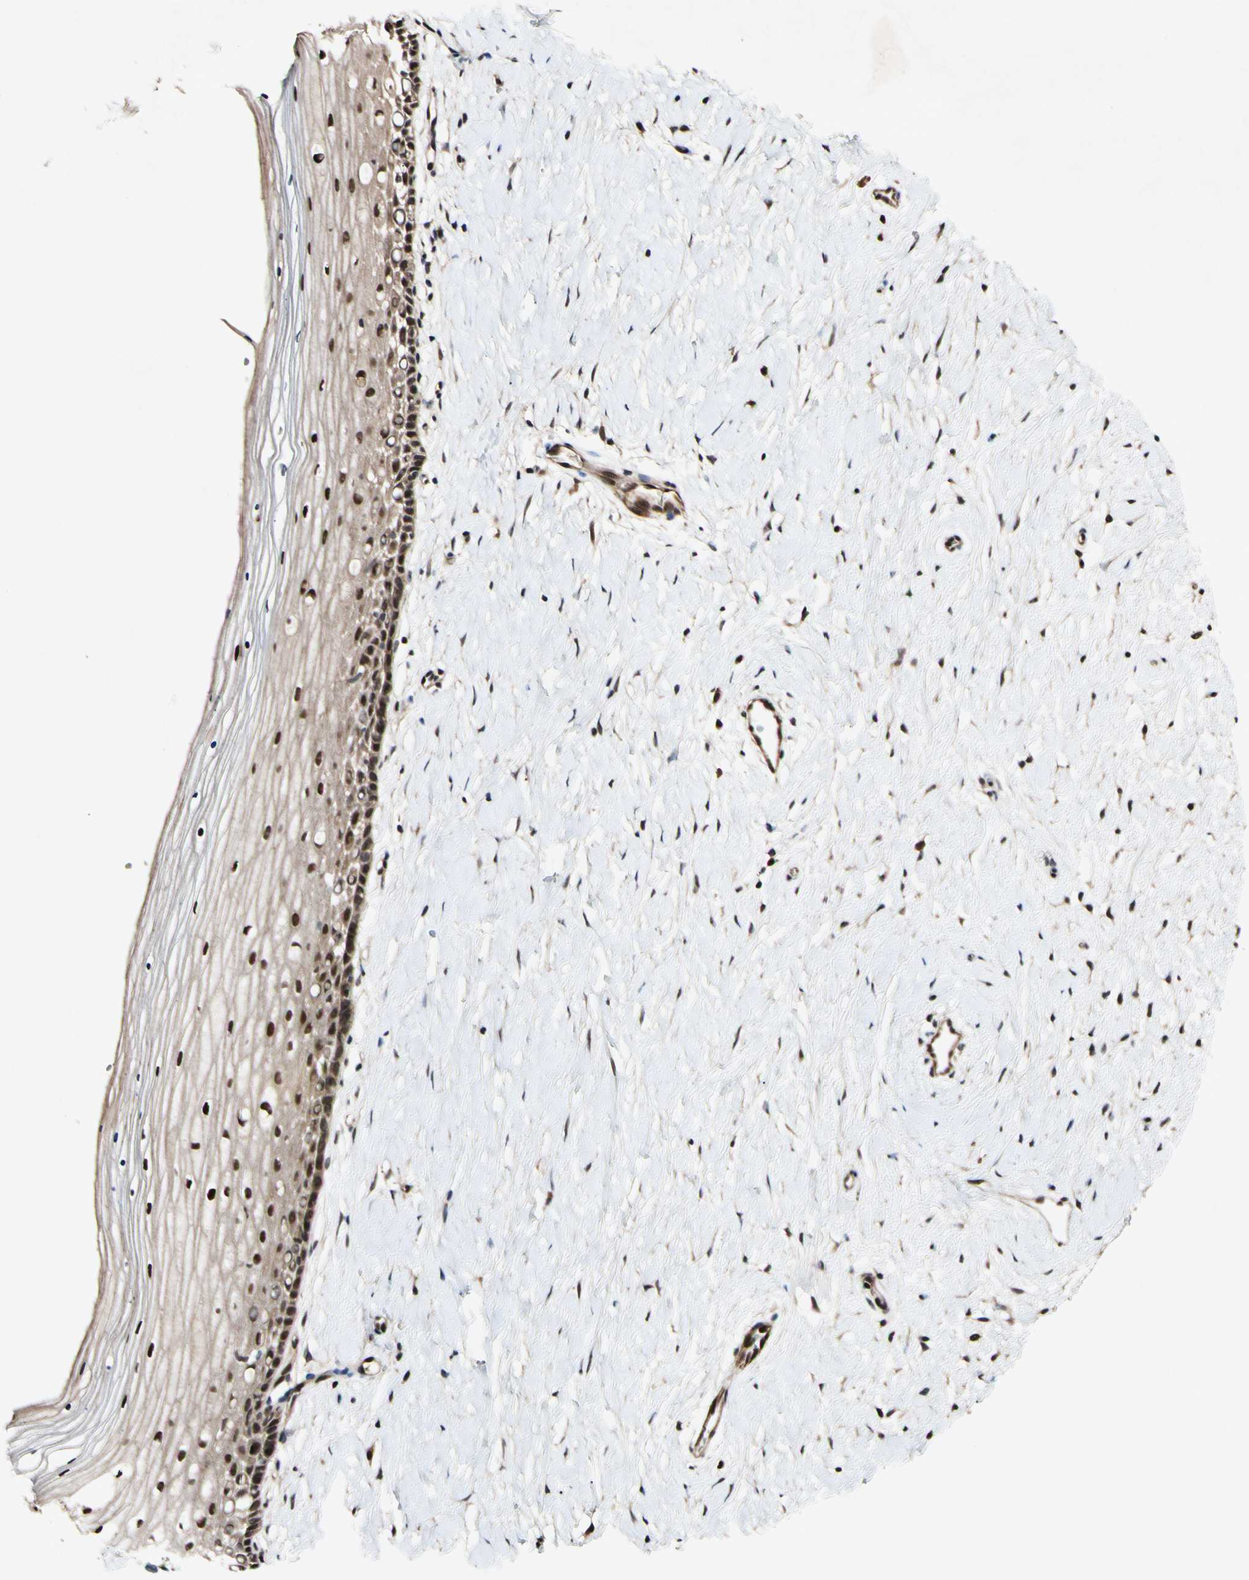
{"staining": {"intensity": "moderate", "quantity": ">75%", "location": "cytoplasmic/membranous,nuclear"}, "tissue": "cervix", "cell_type": "Glandular cells", "image_type": "normal", "snomed": [{"axis": "morphology", "description": "Normal tissue, NOS"}, {"axis": "topography", "description": "Cervix"}], "caption": "A medium amount of moderate cytoplasmic/membranous,nuclear positivity is appreciated in approximately >75% of glandular cells in benign cervix.", "gene": "CSNK1E", "patient": {"sex": "female", "age": 39}}